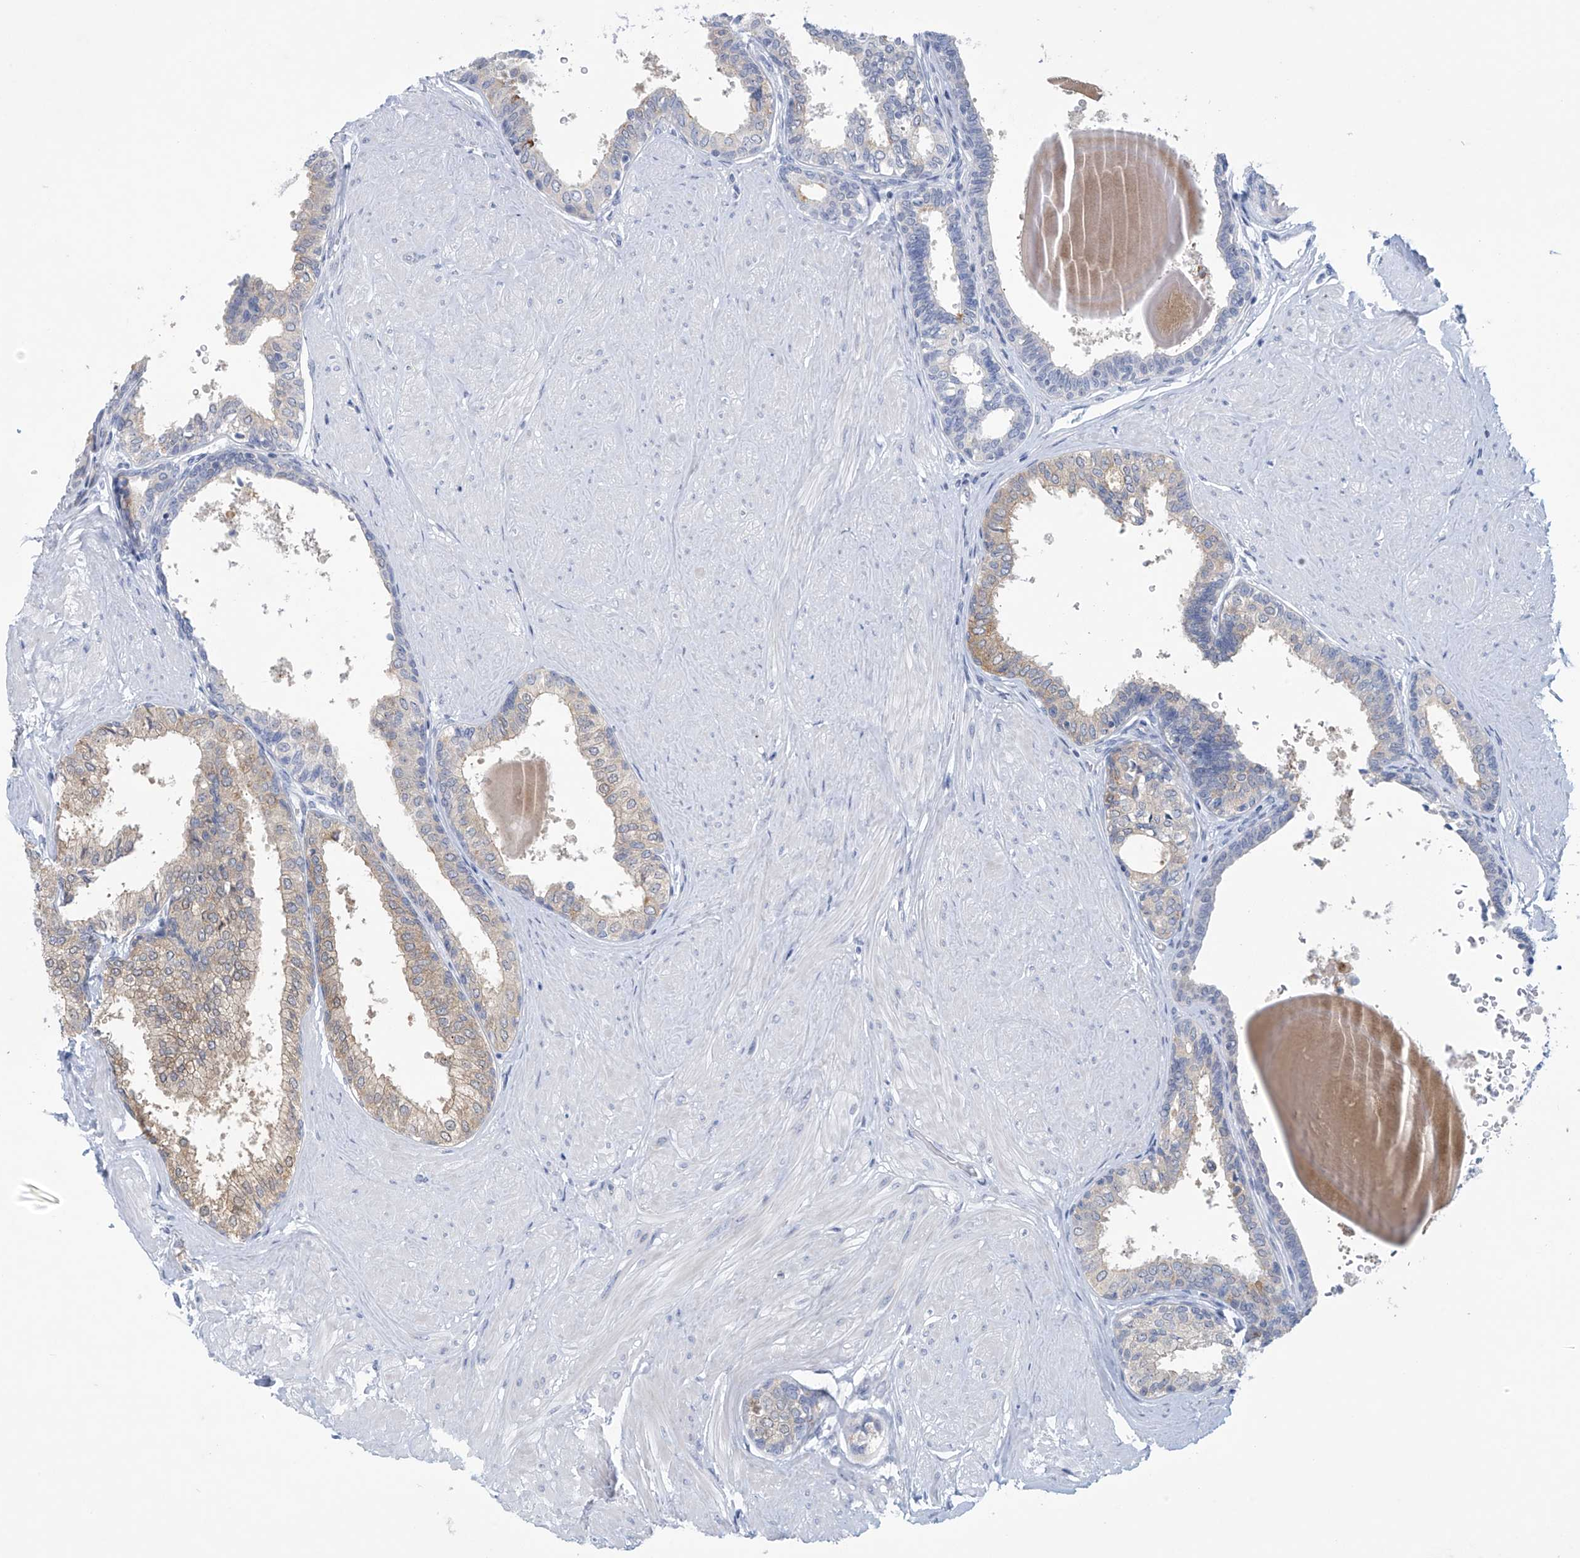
{"staining": {"intensity": "moderate", "quantity": "25%-75%", "location": "cytoplasmic/membranous"}, "tissue": "prostate", "cell_type": "Glandular cells", "image_type": "normal", "snomed": [{"axis": "morphology", "description": "Normal tissue, NOS"}, {"axis": "topography", "description": "Prostate"}], "caption": "Protein expression analysis of benign prostate displays moderate cytoplasmic/membranous positivity in approximately 25%-75% of glandular cells.", "gene": "SLC35A5", "patient": {"sex": "male", "age": 48}}